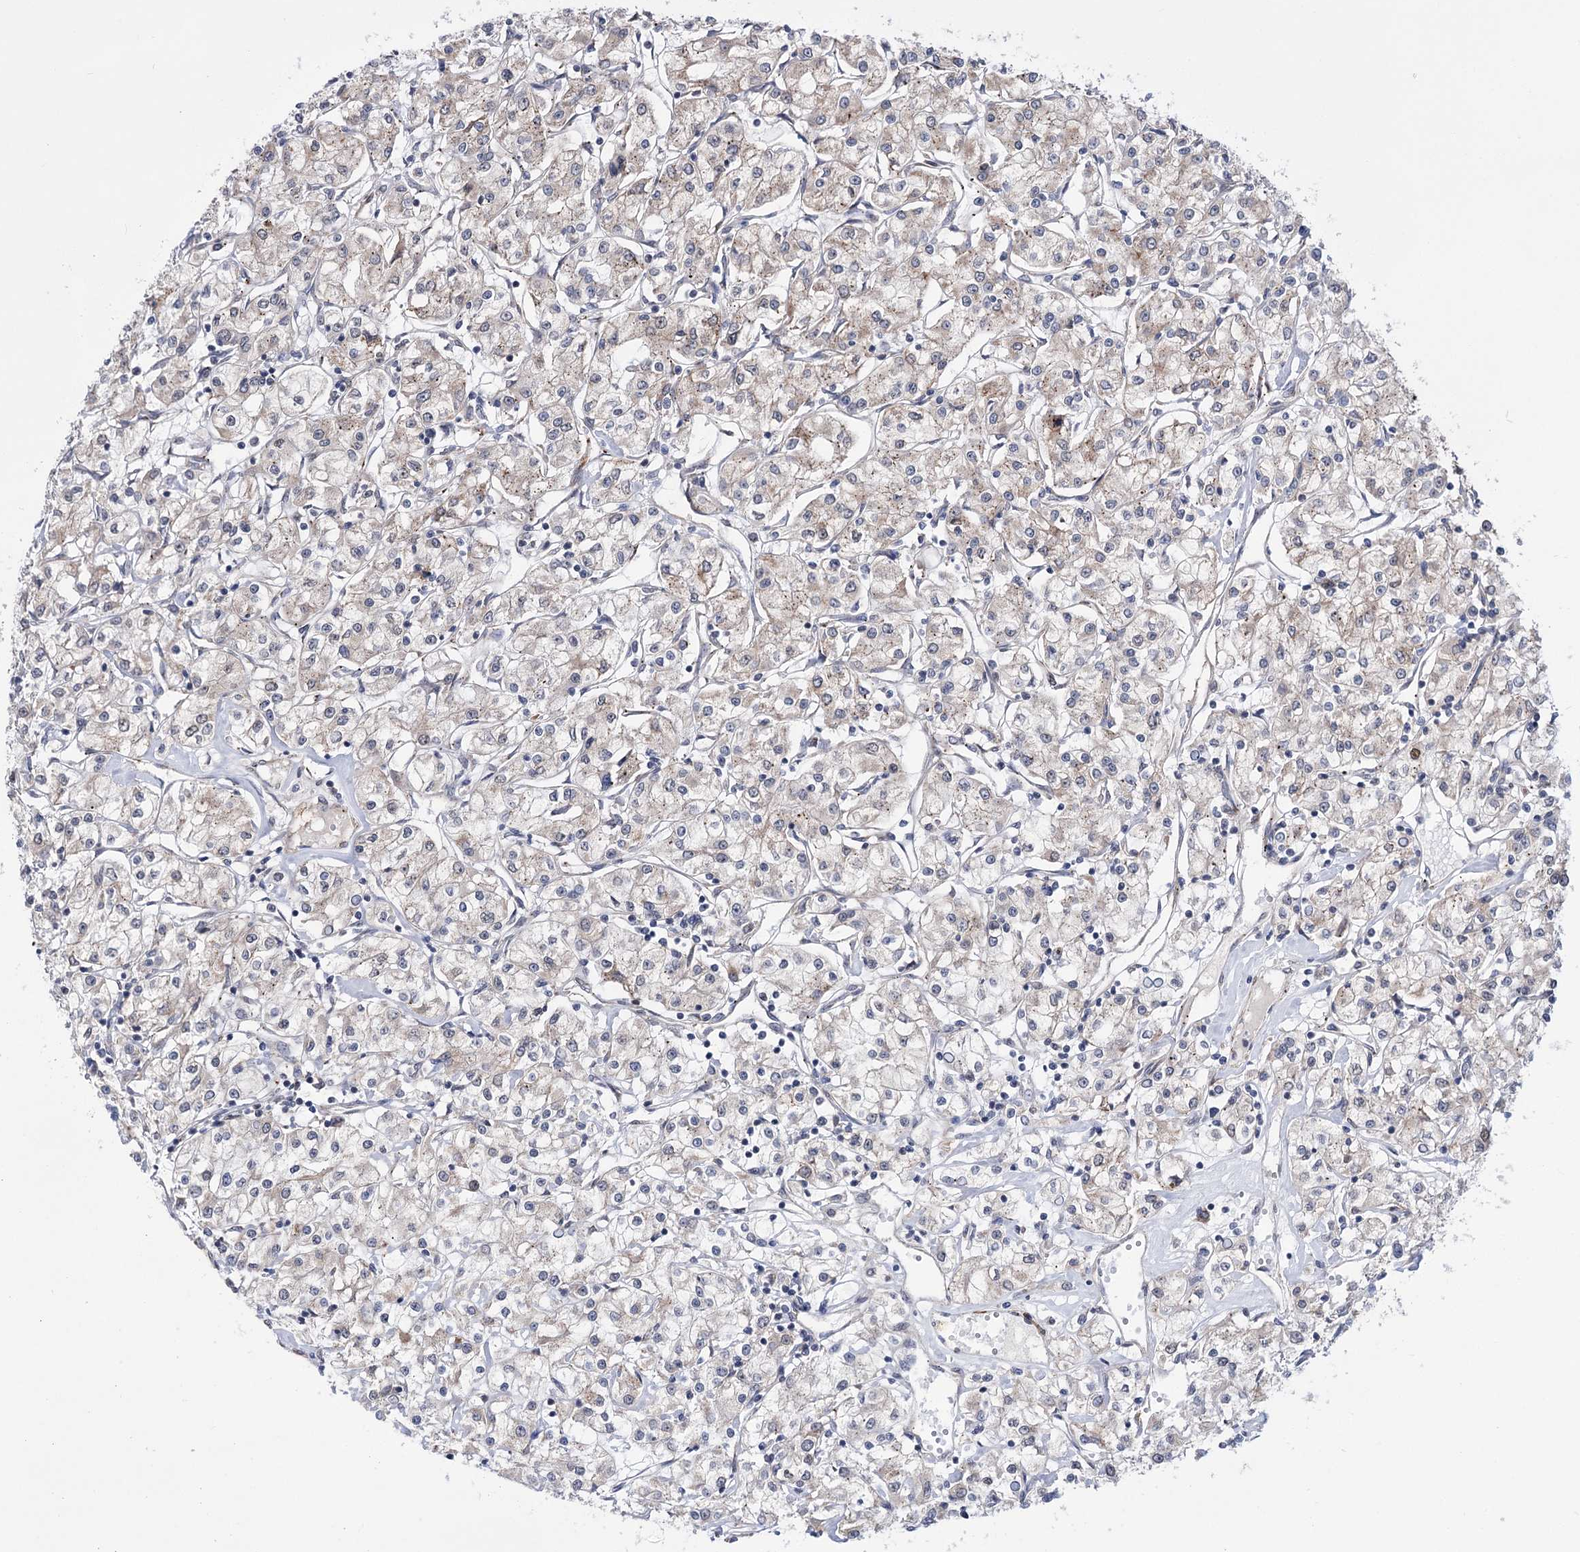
{"staining": {"intensity": "weak", "quantity": "<25%", "location": "cytoplasmic/membranous"}, "tissue": "renal cancer", "cell_type": "Tumor cells", "image_type": "cancer", "snomed": [{"axis": "morphology", "description": "Adenocarcinoma, NOS"}, {"axis": "topography", "description": "Kidney"}], "caption": "DAB (3,3'-diaminobenzidine) immunohistochemical staining of renal cancer (adenocarcinoma) demonstrates no significant positivity in tumor cells.", "gene": "PPRC1", "patient": {"sex": "female", "age": 59}}